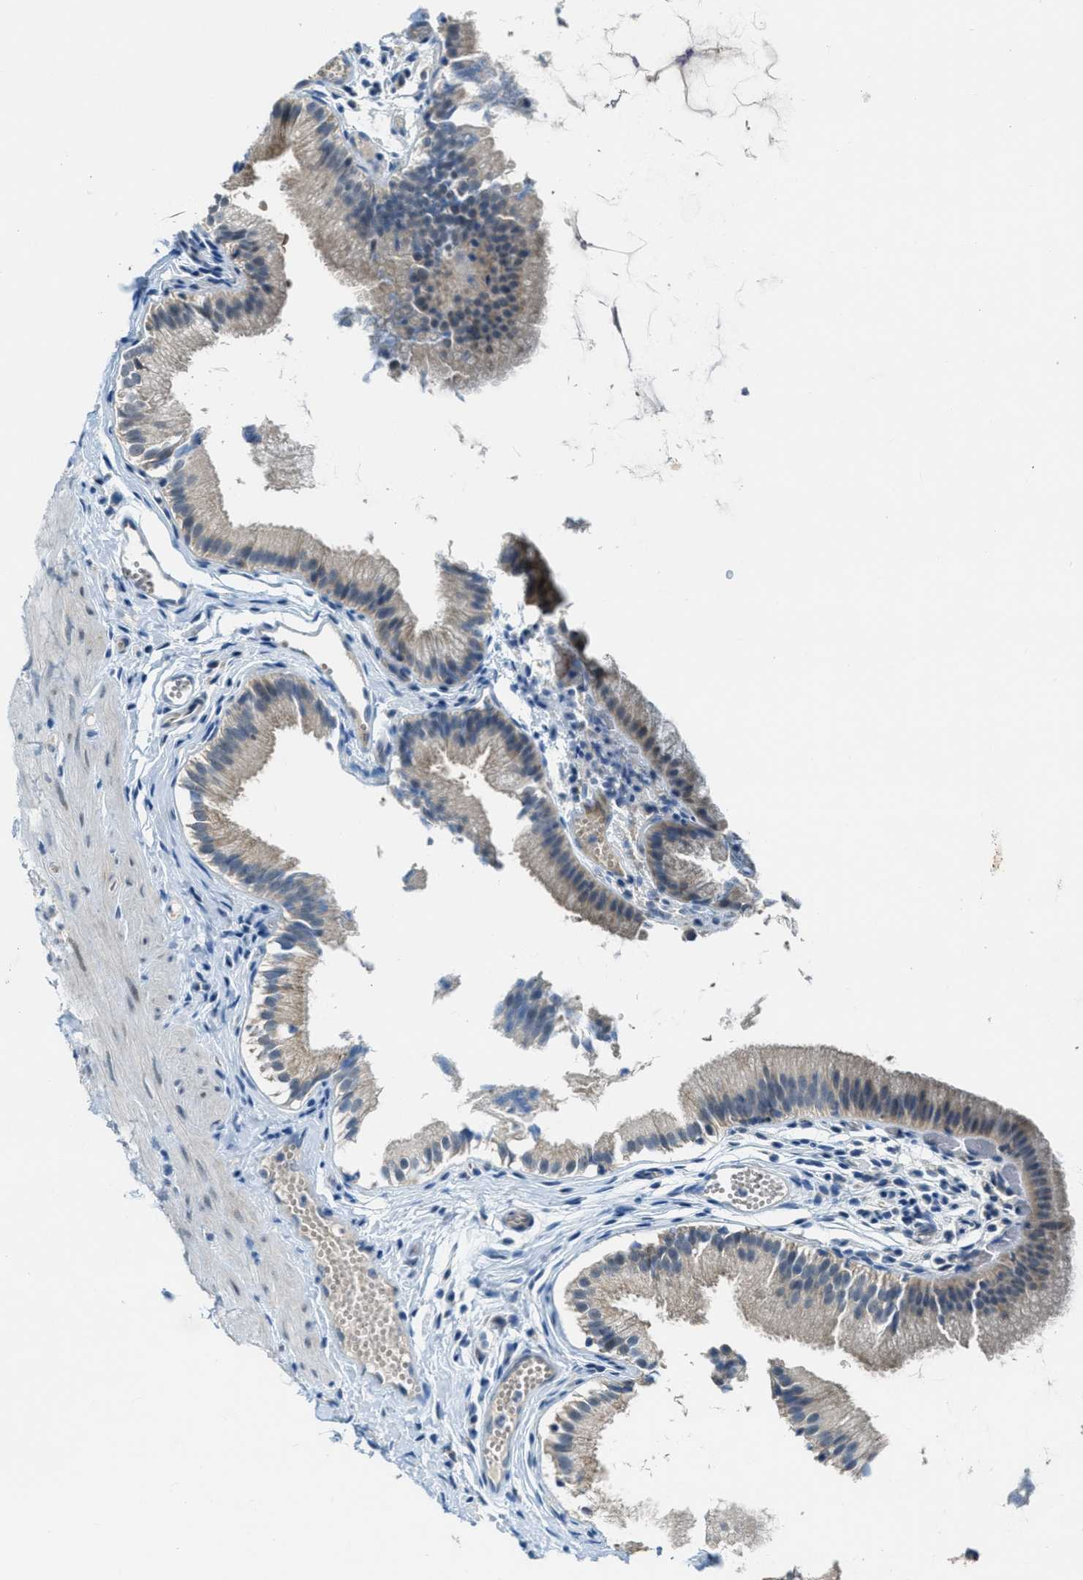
{"staining": {"intensity": "weak", "quantity": ">75%", "location": "cytoplasmic/membranous"}, "tissue": "gallbladder", "cell_type": "Glandular cells", "image_type": "normal", "snomed": [{"axis": "morphology", "description": "Normal tissue, NOS"}, {"axis": "topography", "description": "Gallbladder"}], "caption": "Immunohistochemistry (IHC) (DAB (3,3'-diaminobenzidine)) staining of normal human gallbladder exhibits weak cytoplasmic/membranous protein staining in about >75% of glandular cells.", "gene": "CDON", "patient": {"sex": "female", "age": 26}}